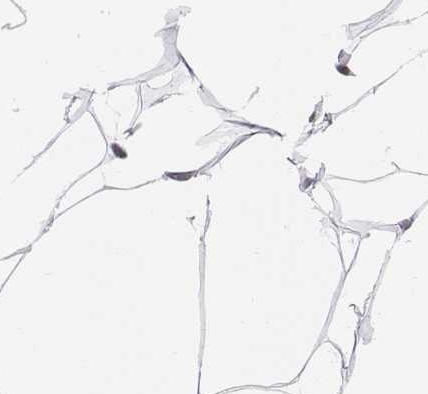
{"staining": {"intensity": "negative", "quantity": "none", "location": "none"}, "tissue": "breast", "cell_type": "Adipocytes", "image_type": "normal", "snomed": [{"axis": "morphology", "description": "Normal tissue, NOS"}, {"axis": "topography", "description": "Breast"}], "caption": "High magnification brightfield microscopy of unremarkable breast stained with DAB (3,3'-diaminobenzidine) (brown) and counterstained with hematoxylin (blue): adipocytes show no significant staining.", "gene": "BARHL1", "patient": {"sex": "female", "age": 32}}